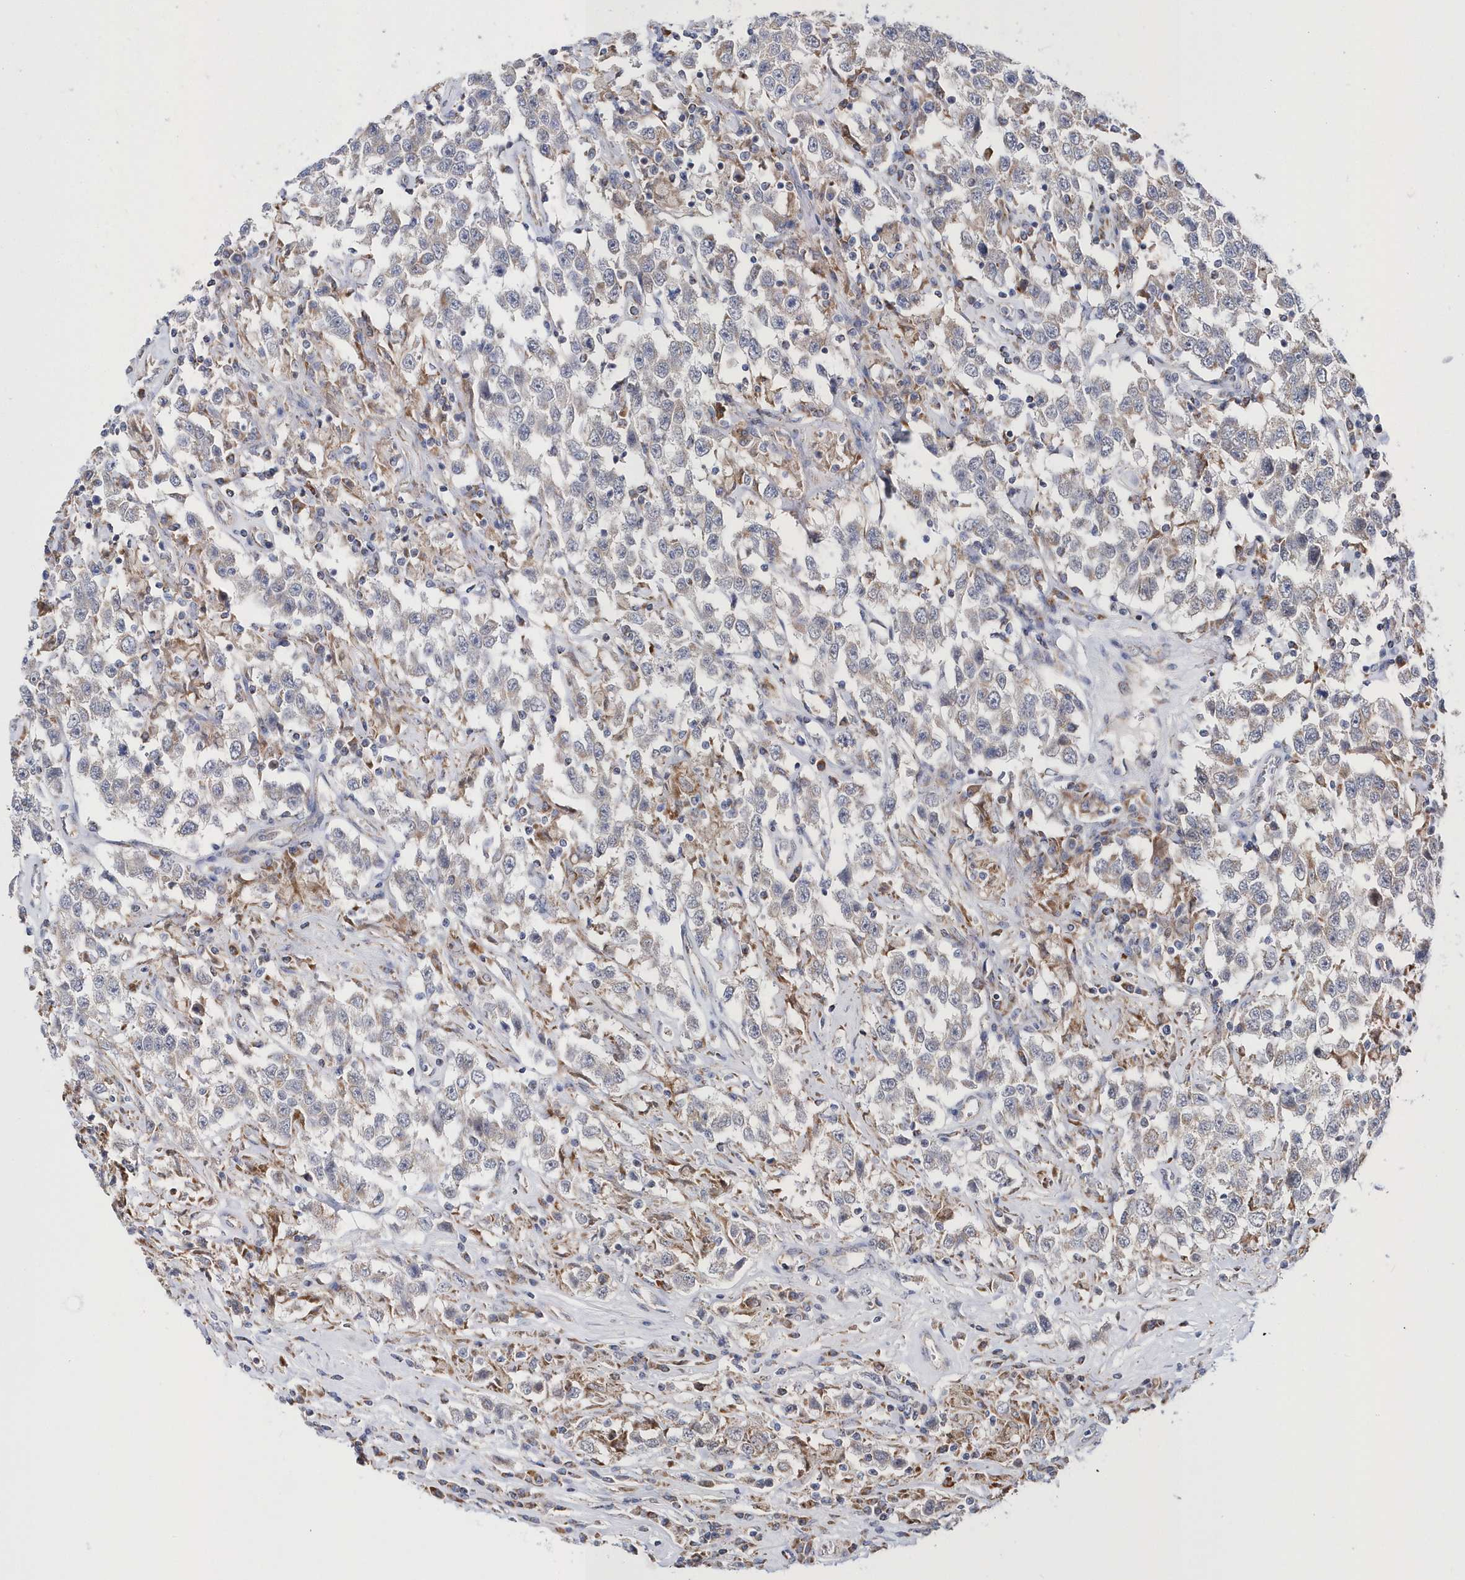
{"staining": {"intensity": "moderate", "quantity": "<25%", "location": "cytoplasmic/membranous"}, "tissue": "testis cancer", "cell_type": "Tumor cells", "image_type": "cancer", "snomed": [{"axis": "morphology", "description": "Seminoma, NOS"}, {"axis": "topography", "description": "Testis"}], "caption": "IHC staining of testis seminoma, which exhibits low levels of moderate cytoplasmic/membranous positivity in about <25% of tumor cells indicating moderate cytoplasmic/membranous protein staining. The staining was performed using DAB (3,3'-diaminobenzidine) (brown) for protein detection and nuclei were counterstained in hematoxylin (blue).", "gene": "SPATA5", "patient": {"sex": "male", "age": 41}}